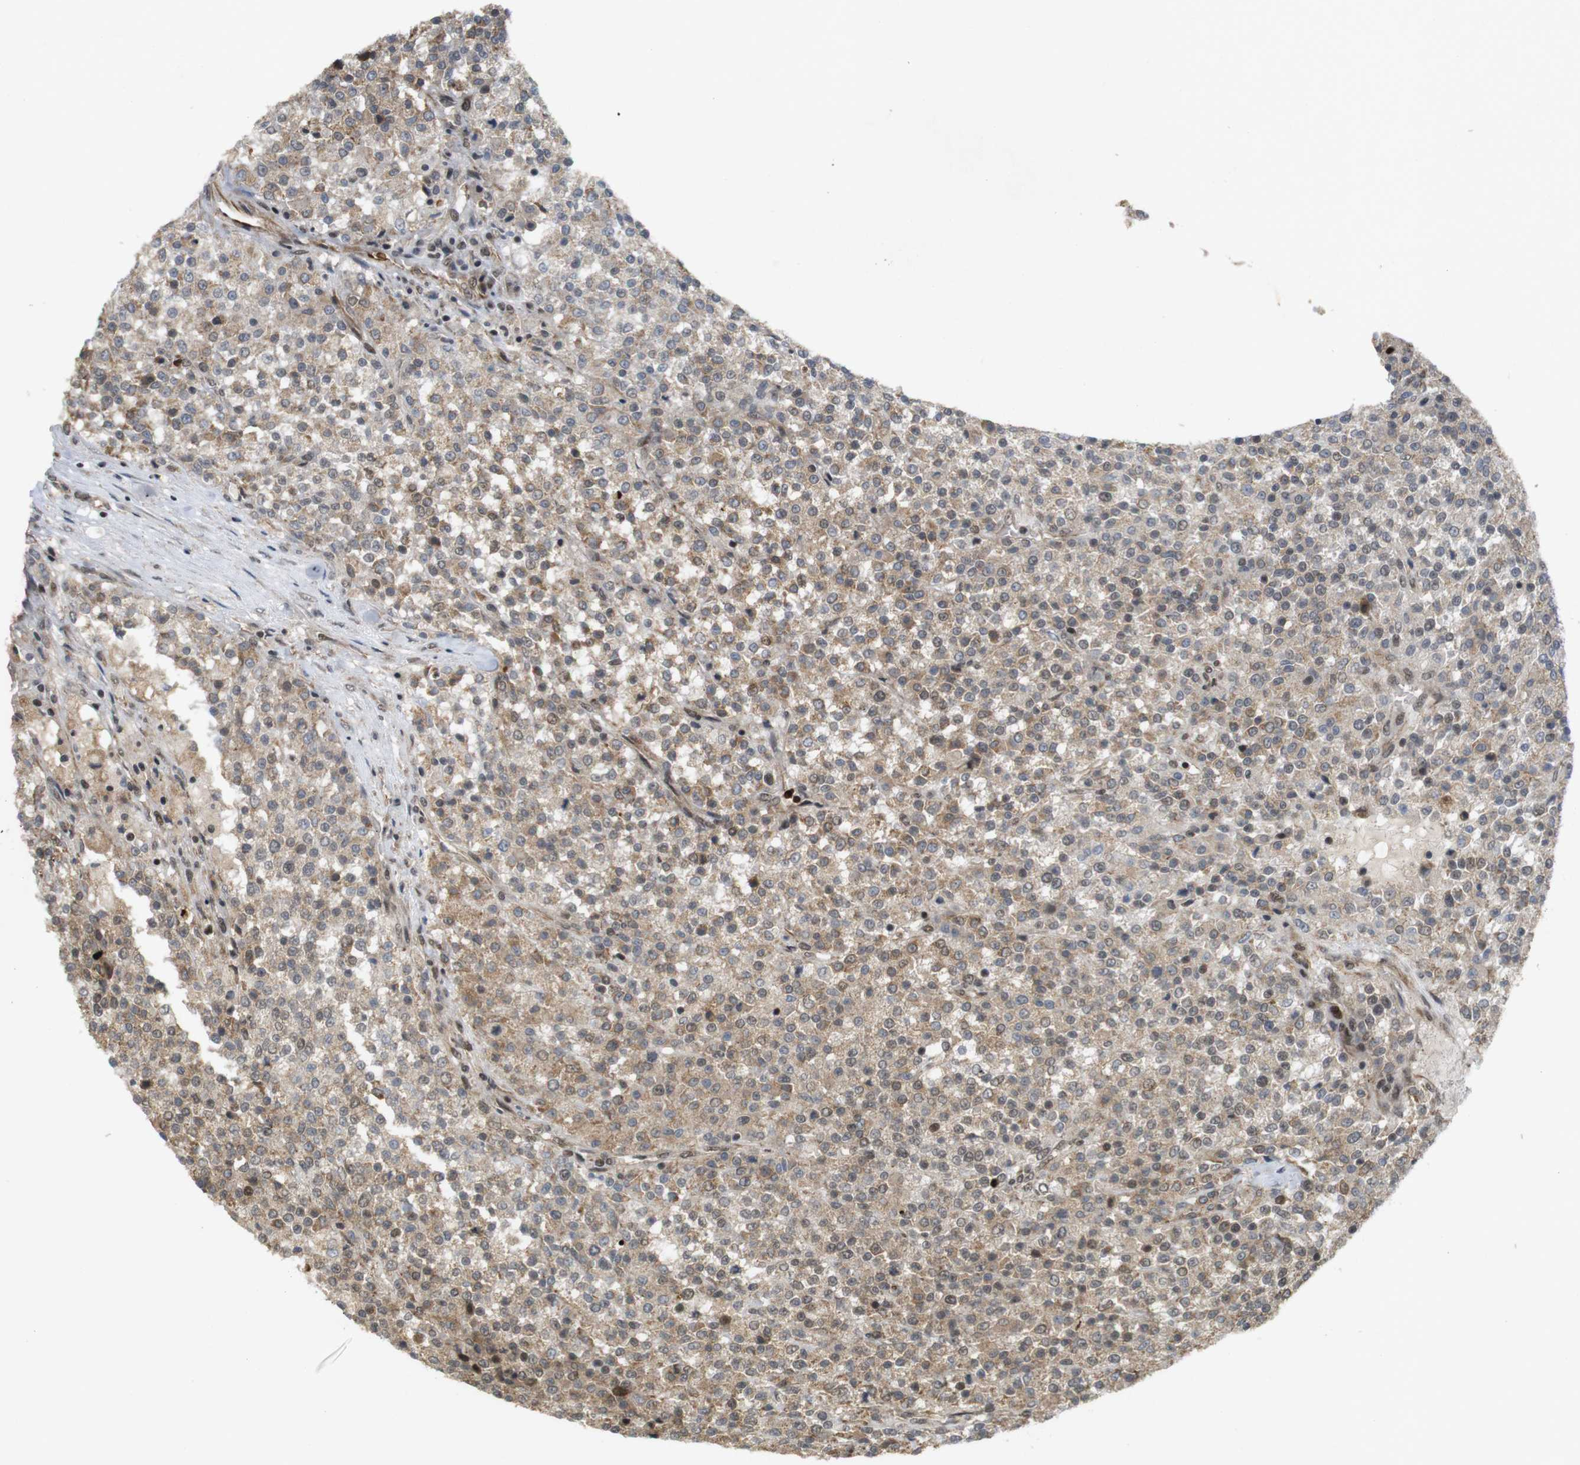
{"staining": {"intensity": "moderate", "quantity": "25%-75%", "location": "cytoplasmic/membranous,nuclear"}, "tissue": "testis cancer", "cell_type": "Tumor cells", "image_type": "cancer", "snomed": [{"axis": "morphology", "description": "Seminoma, NOS"}, {"axis": "topography", "description": "Testis"}], "caption": "The image exhibits immunohistochemical staining of testis cancer. There is moderate cytoplasmic/membranous and nuclear positivity is seen in about 25%-75% of tumor cells.", "gene": "SP2", "patient": {"sex": "male", "age": 59}}